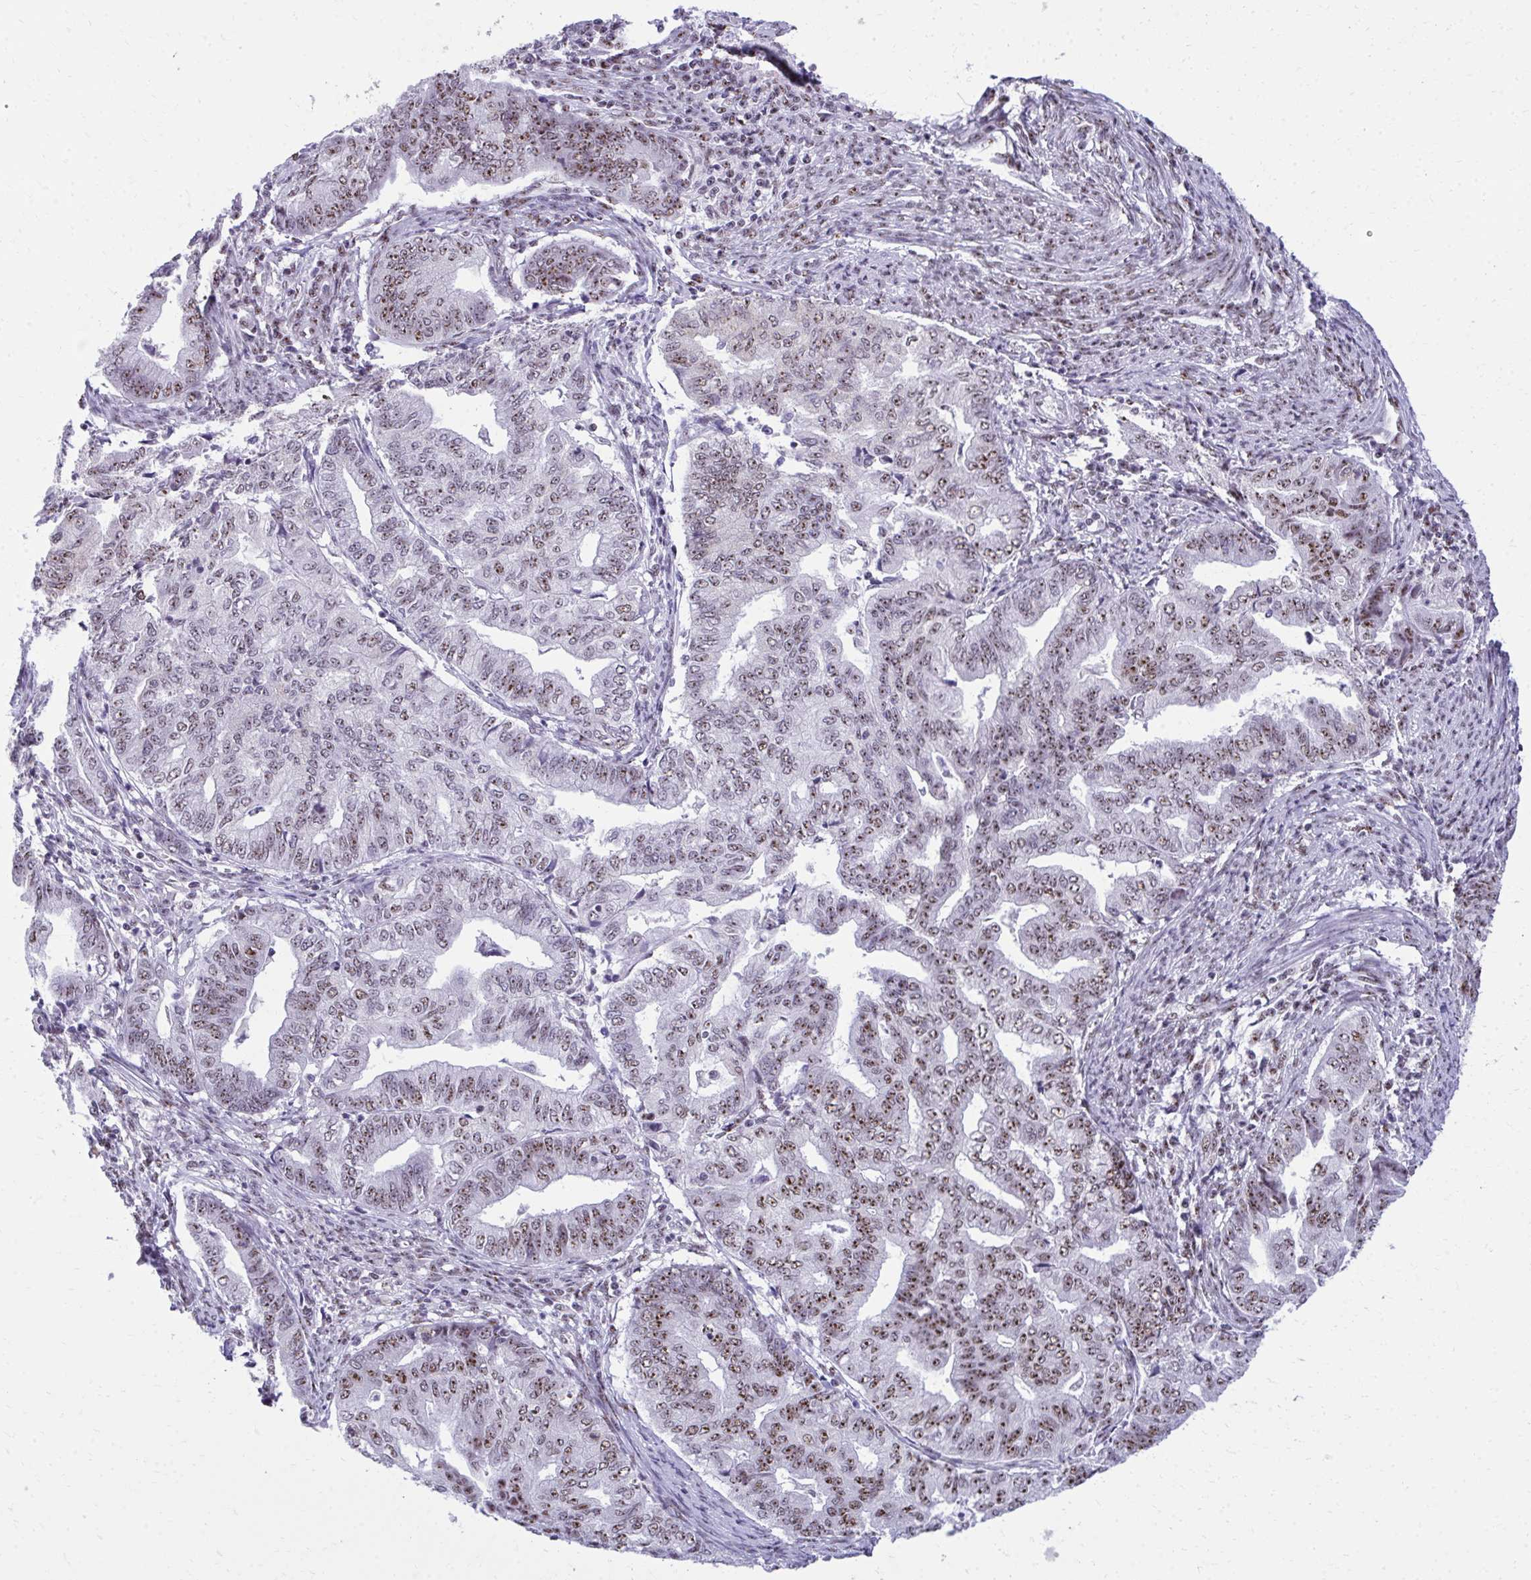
{"staining": {"intensity": "moderate", "quantity": "25%-75%", "location": "nuclear"}, "tissue": "endometrial cancer", "cell_type": "Tumor cells", "image_type": "cancer", "snomed": [{"axis": "morphology", "description": "Adenocarcinoma, NOS"}, {"axis": "topography", "description": "Endometrium"}], "caption": "Immunohistochemistry micrograph of human endometrial cancer stained for a protein (brown), which reveals medium levels of moderate nuclear expression in approximately 25%-75% of tumor cells.", "gene": "PELP1", "patient": {"sex": "female", "age": 79}}